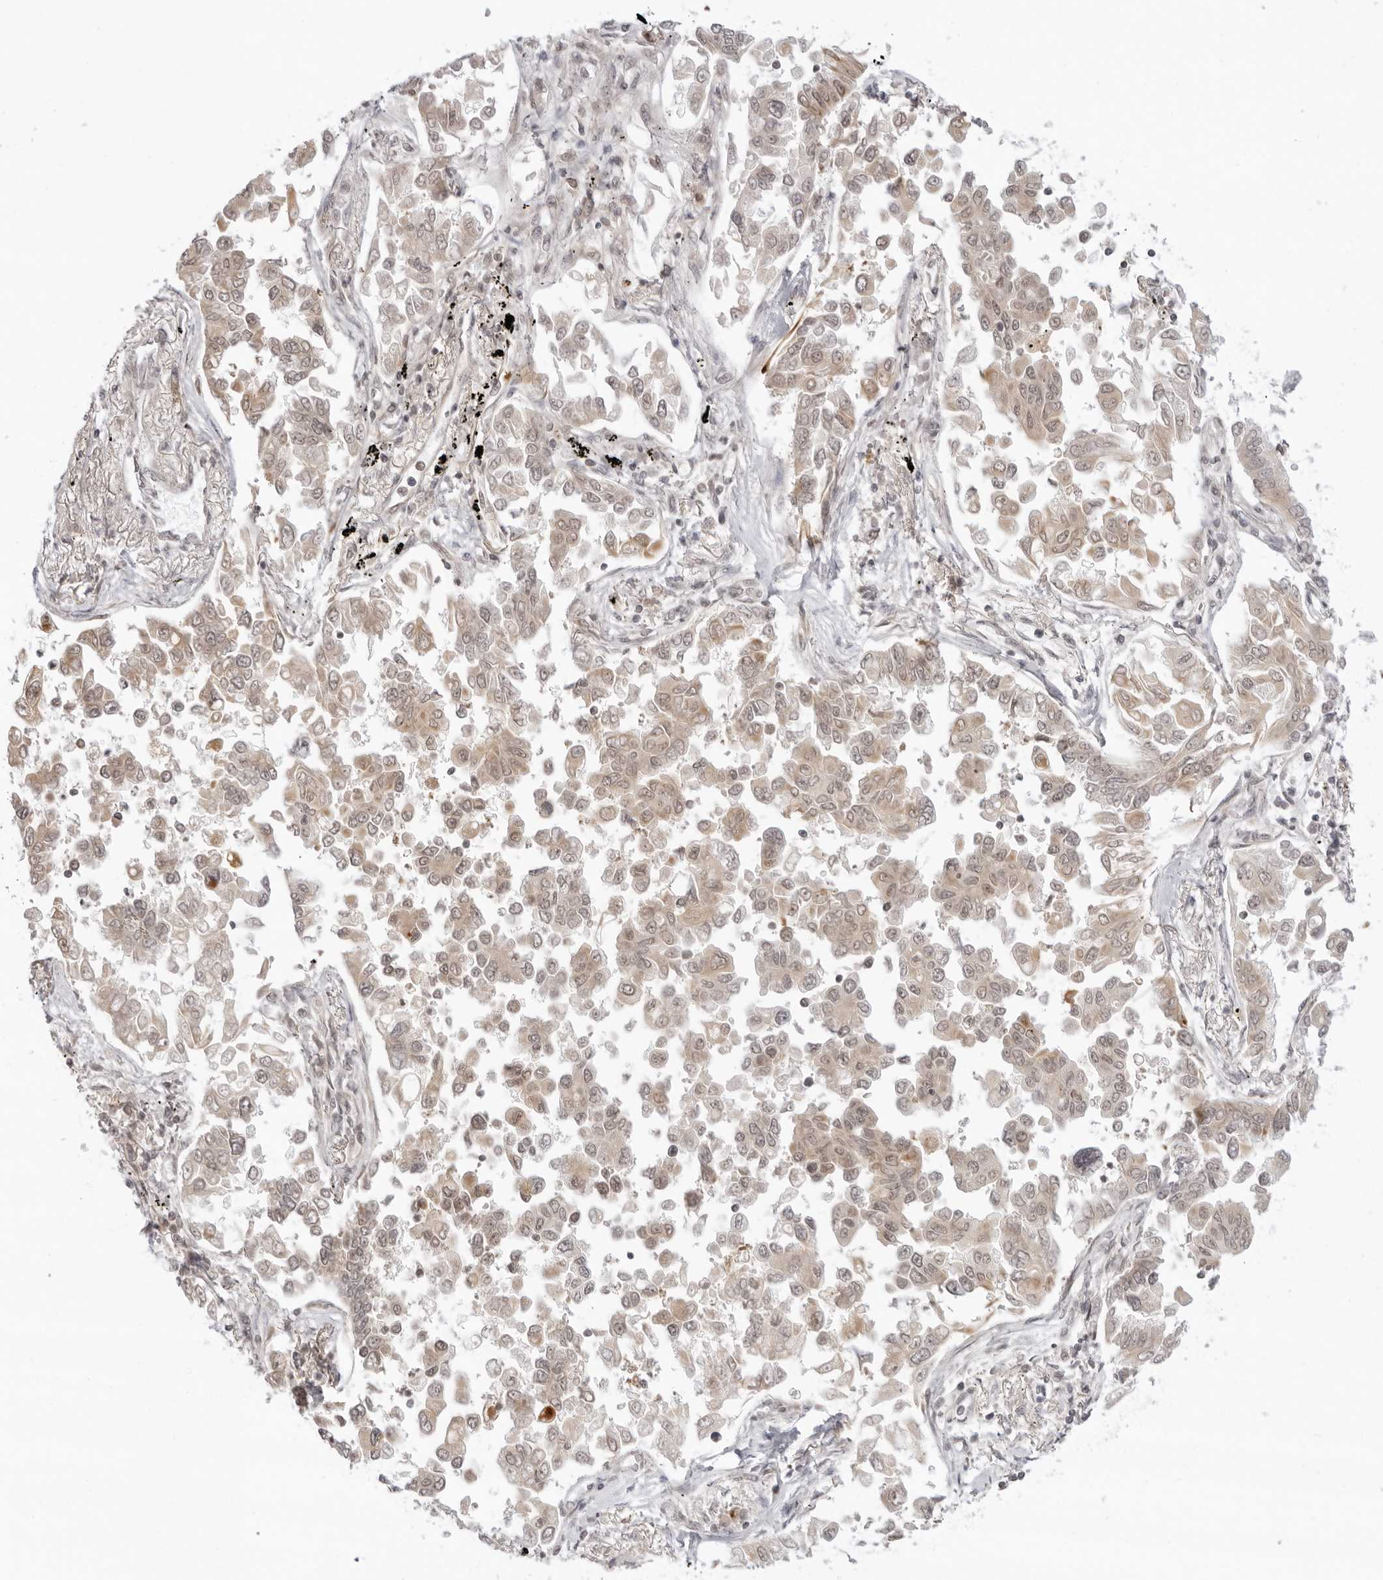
{"staining": {"intensity": "weak", "quantity": ">75%", "location": "cytoplasmic/membranous,nuclear"}, "tissue": "lung cancer", "cell_type": "Tumor cells", "image_type": "cancer", "snomed": [{"axis": "morphology", "description": "Adenocarcinoma, NOS"}, {"axis": "topography", "description": "Lung"}], "caption": "About >75% of tumor cells in lung adenocarcinoma reveal weak cytoplasmic/membranous and nuclear protein positivity as visualized by brown immunohistochemical staining.", "gene": "PRRC2C", "patient": {"sex": "female", "age": 67}}